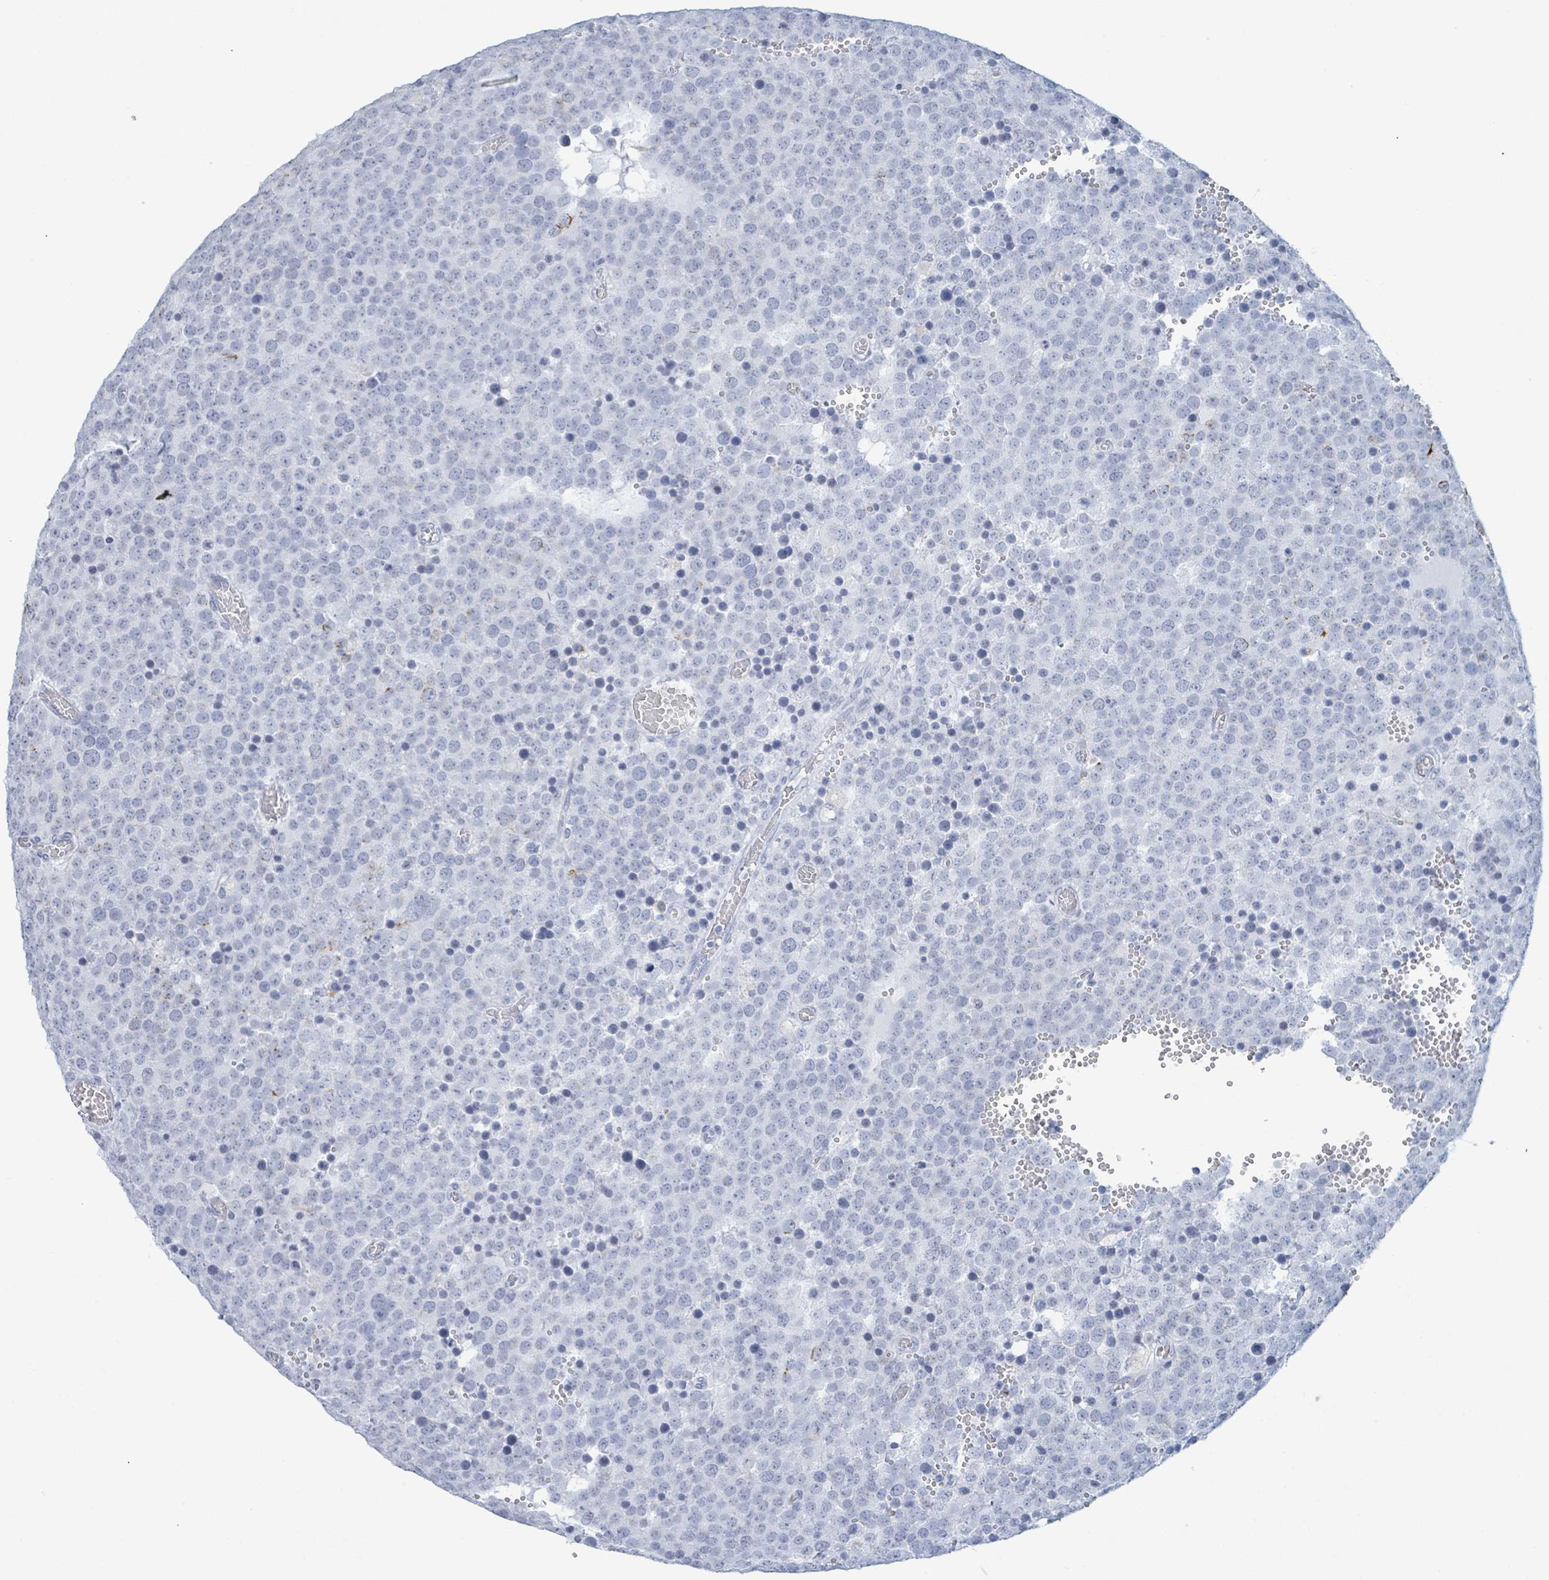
{"staining": {"intensity": "negative", "quantity": "none", "location": "none"}, "tissue": "testis cancer", "cell_type": "Tumor cells", "image_type": "cancer", "snomed": [{"axis": "morphology", "description": "Normal tissue, NOS"}, {"axis": "morphology", "description": "Seminoma, NOS"}, {"axis": "topography", "description": "Testis"}], "caption": "Protein analysis of seminoma (testis) displays no significant expression in tumor cells.", "gene": "KRT8", "patient": {"sex": "male", "age": 71}}